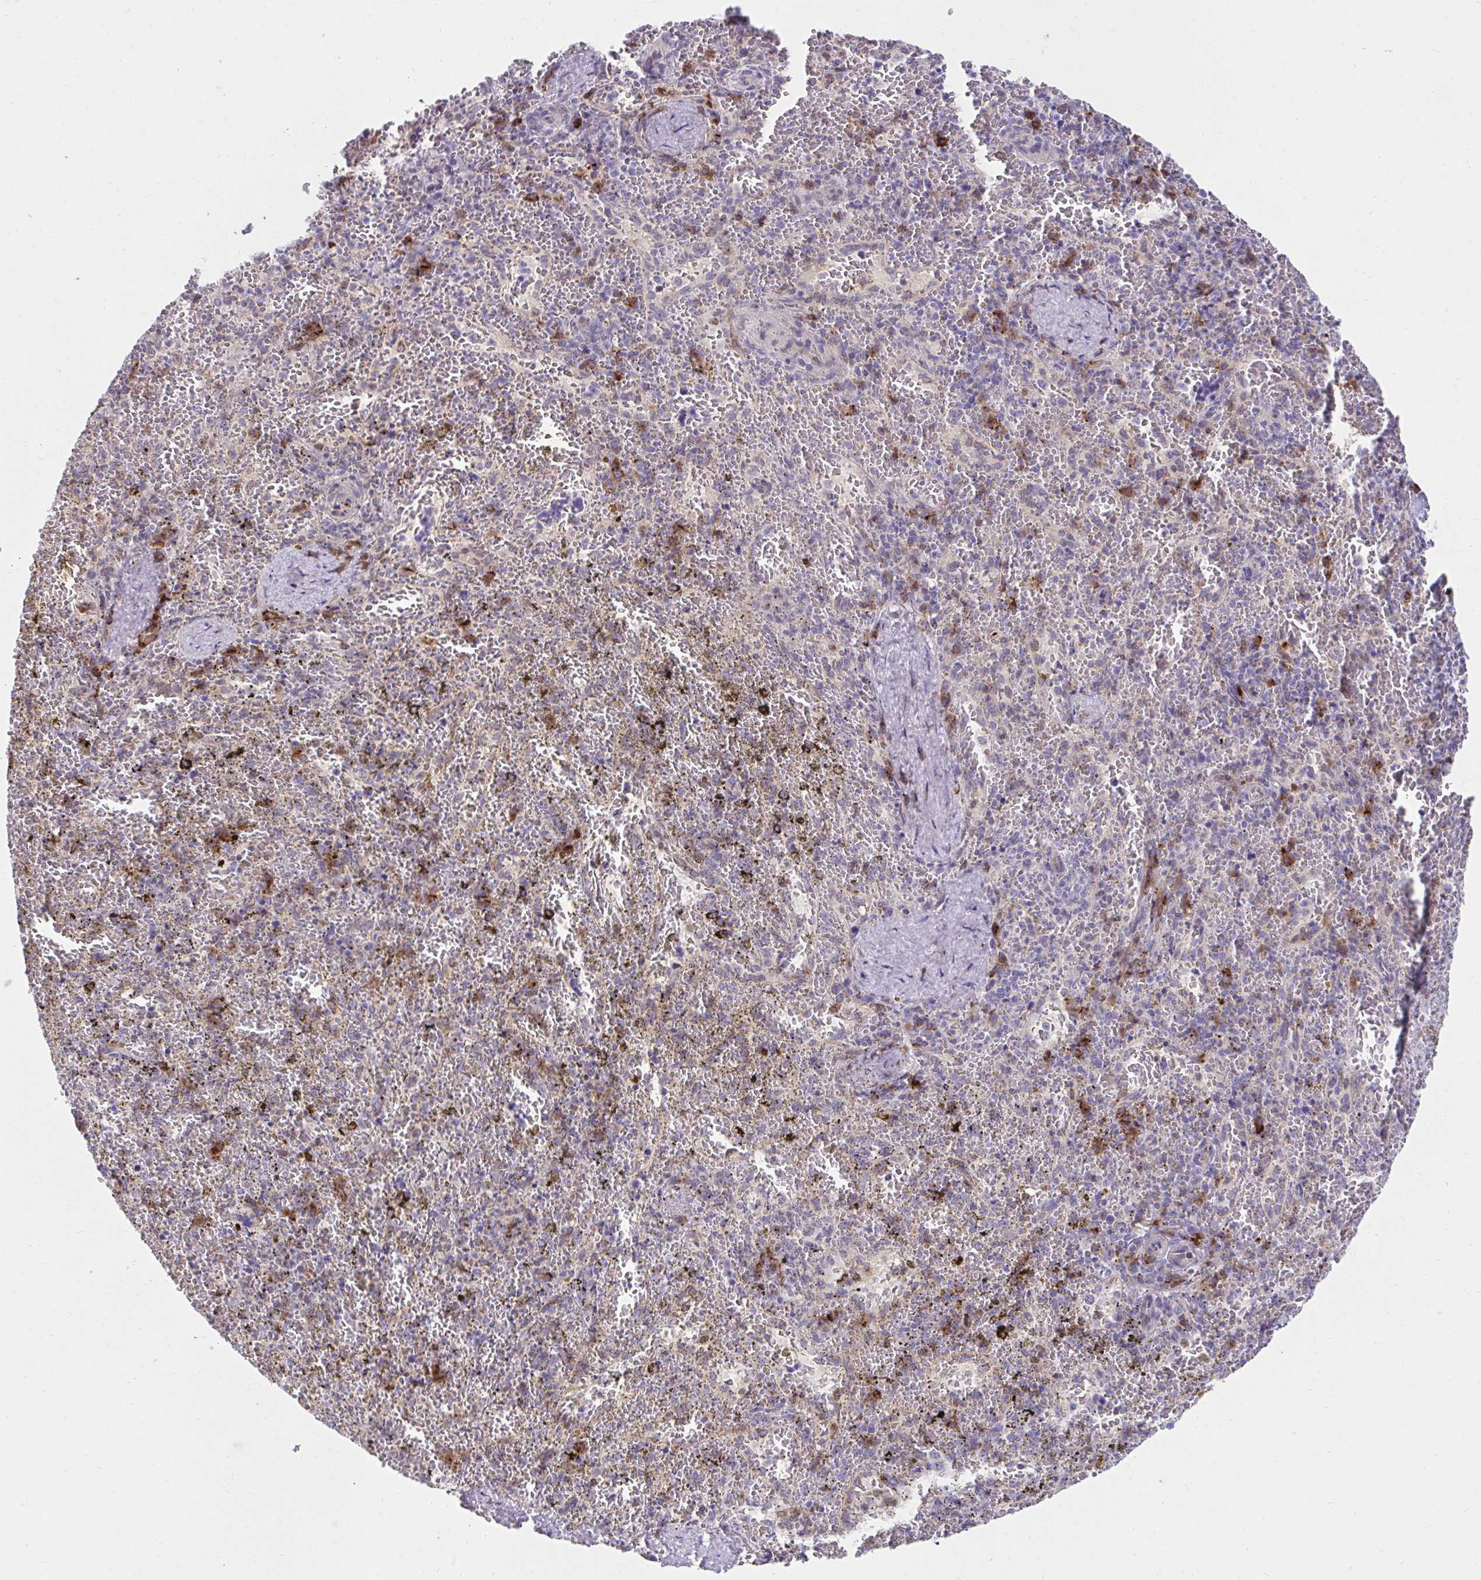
{"staining": {"intensity": "strong", "quantity": "<25%", "location": "cytoplasmic/membranous"}, "tissue": "spleen", "cell_type": "Cells in red pulp", "image_type": "normal", "snomed": [{"axis": "morphology", "description": "Normal tissue, NOS"}, {"axis": "topography", "description": "Spleen"}], "caption": "Immunohistochemistry of normal spleen exhibits medium levels of strong cytoplasmic/membranous staining in about <25% of cells in red pulp.", "gene": "SLAMF7", "patient": {"sex": "female", "age": 50}}